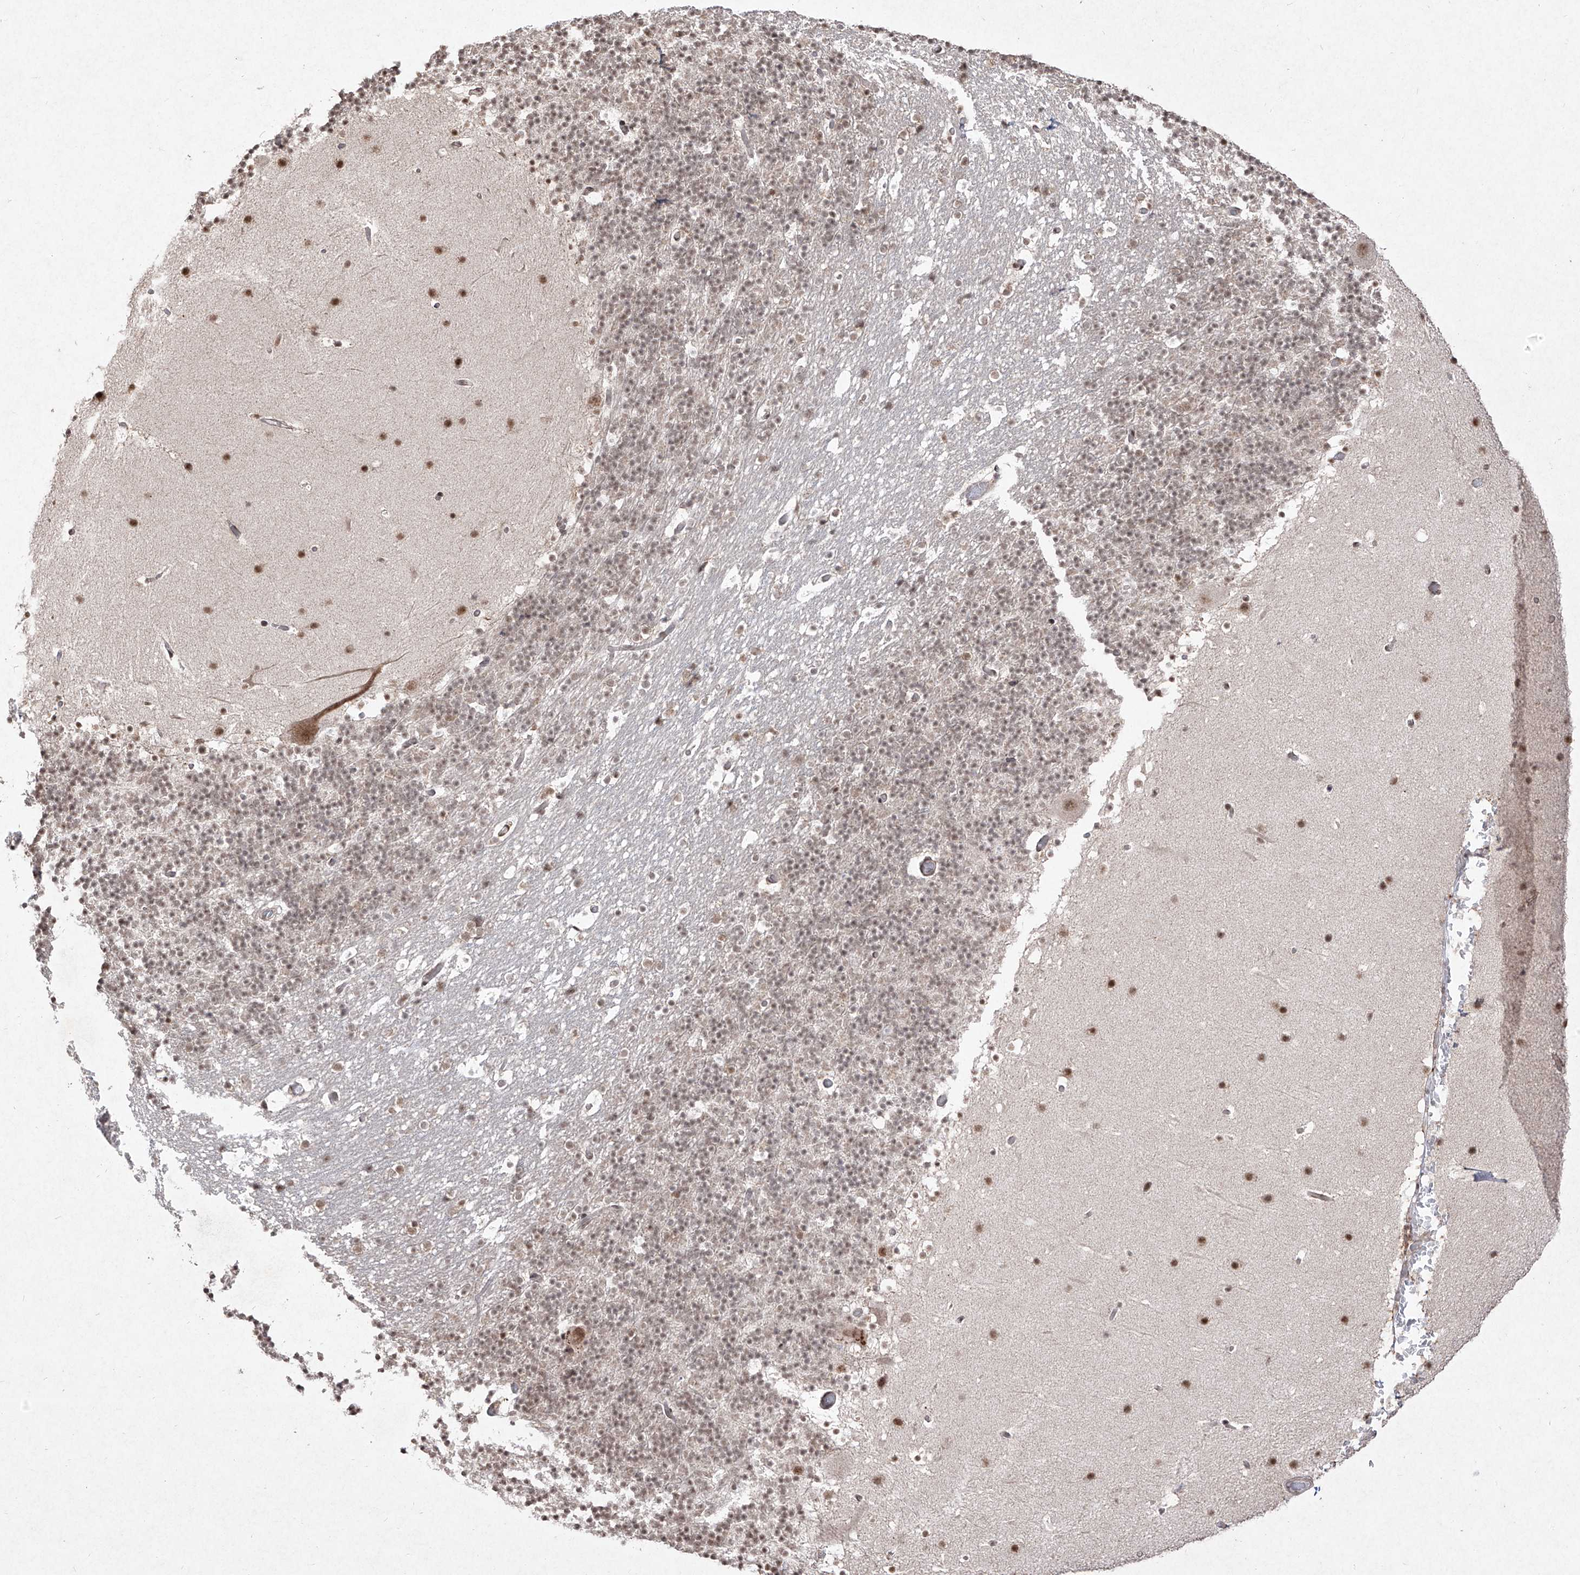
{"staining": {"intensity": "weak", "quantity": "25%-75%", "location": "nuclear"}, "tissue": "cerebellum", "cell_type": "Cells in granular layer", "image_type": "normal", "snomed": [{"axis": "morphology", "description": "Normal tissue, NOS"}, {"axis": "topography", "description": "Cerebellum"}], "caption": "Cerebellum was stained to show a protein in brown. There is low levels of weak nuclear staining in about 25%-75% of cells in granular layer.", "gene": "SNRNP27", "patient": {"sex": "male", "age": 57}}